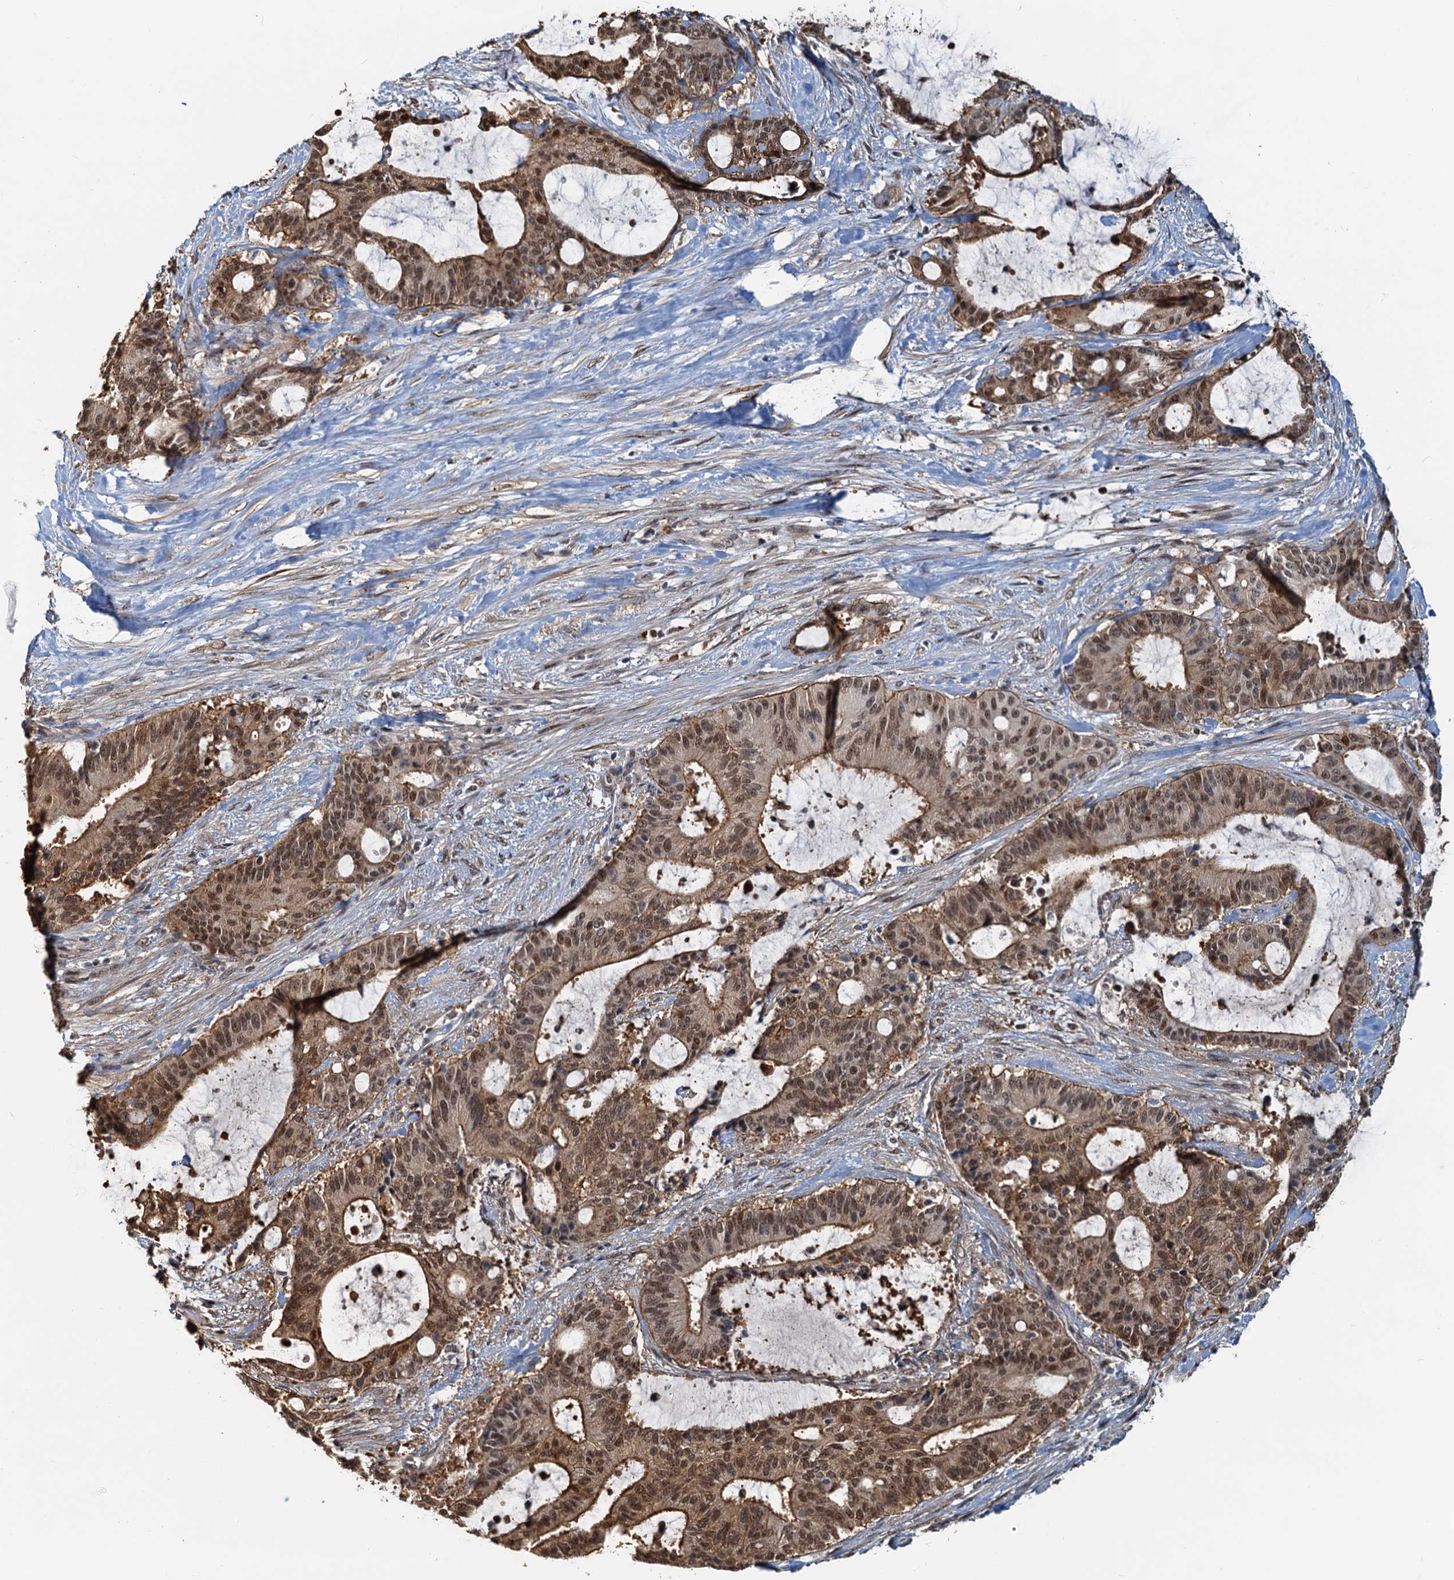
{"staining": {"intensity": "moderate", "quantity": ">75%", "location": "cytoplasmic/membranous,nuclear"}, "tissue": "liver cancer", "cell_type": "Tumor cells", "image_type": "cancer", "snomed": [{"axis": "morphology", "description": "Normal tissue, NOS"}, {"axis": "morphology", "description": "Cholangiocarcinoma"}, {"axis": "topography", "description": "Liver"}, {"axis": "topography", "description": "Peripheral nerve tissue"}], "caption": "Moderate cytoplasmic/membranous and nuclear protein expression is present in approximately >75% of tumor cells in liver cancer.", "gene": "SPINDOC", "patient": {"sex": "female", "age": 73}}